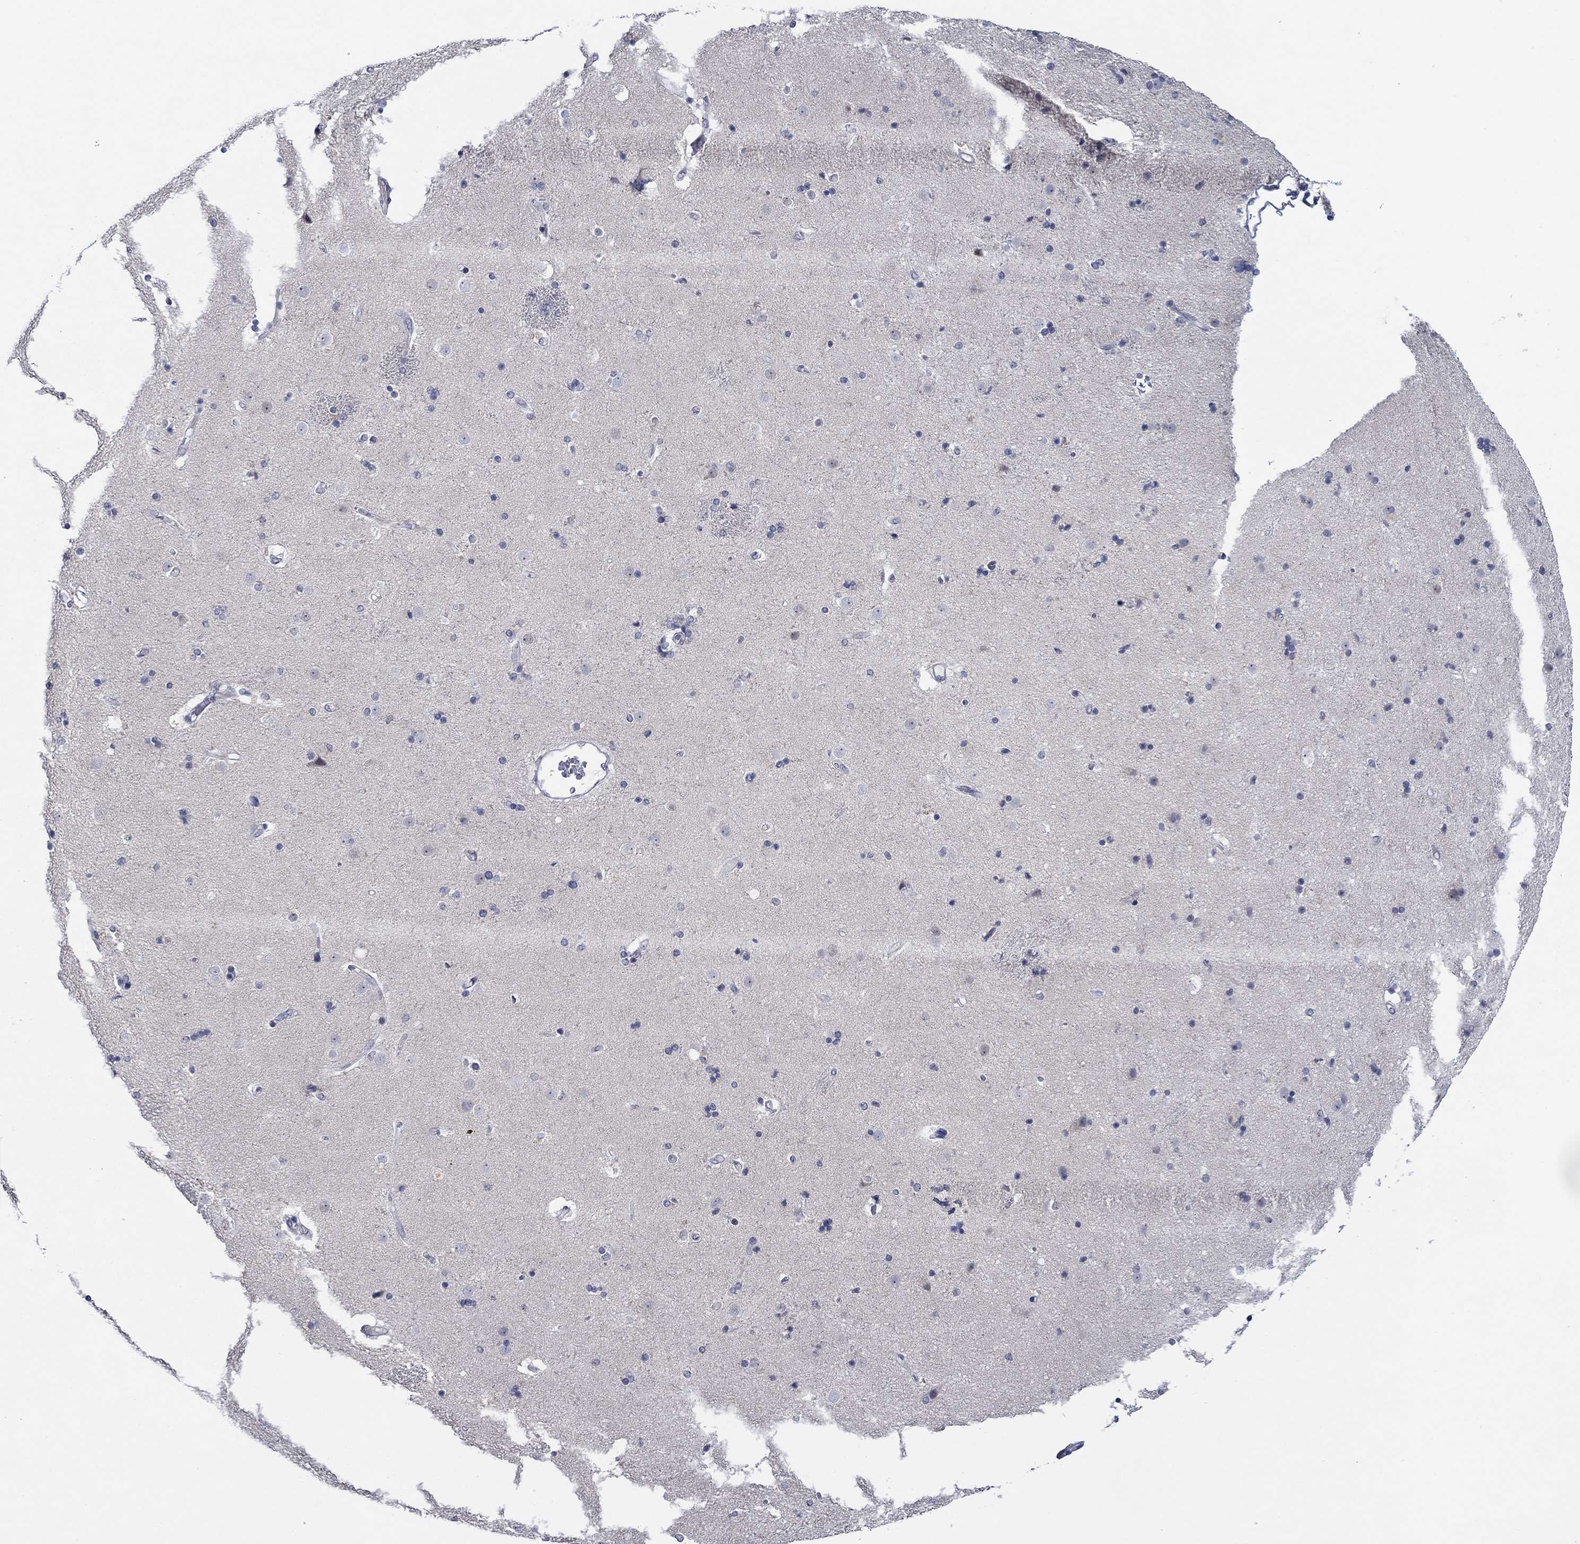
{"staining": {"intensity": "negative", "quantity": "none", "location": "none"}, "tissue": "caudate", "cell_type": "Glial cells", "image_type": "normal", "snomed": [{"axis": "morphology", "description": "Normal tissue, NOS"}, {"axis": "topography", "description": "Lateral ventricle wall"}], "caption": "The IHC micrograph has no significant expression in glial cells of caudate. (IHC, brightfield microscopy, high magnification).", "gene": "SLC34A1", "patient": {"sex": "female", "age": 71}}